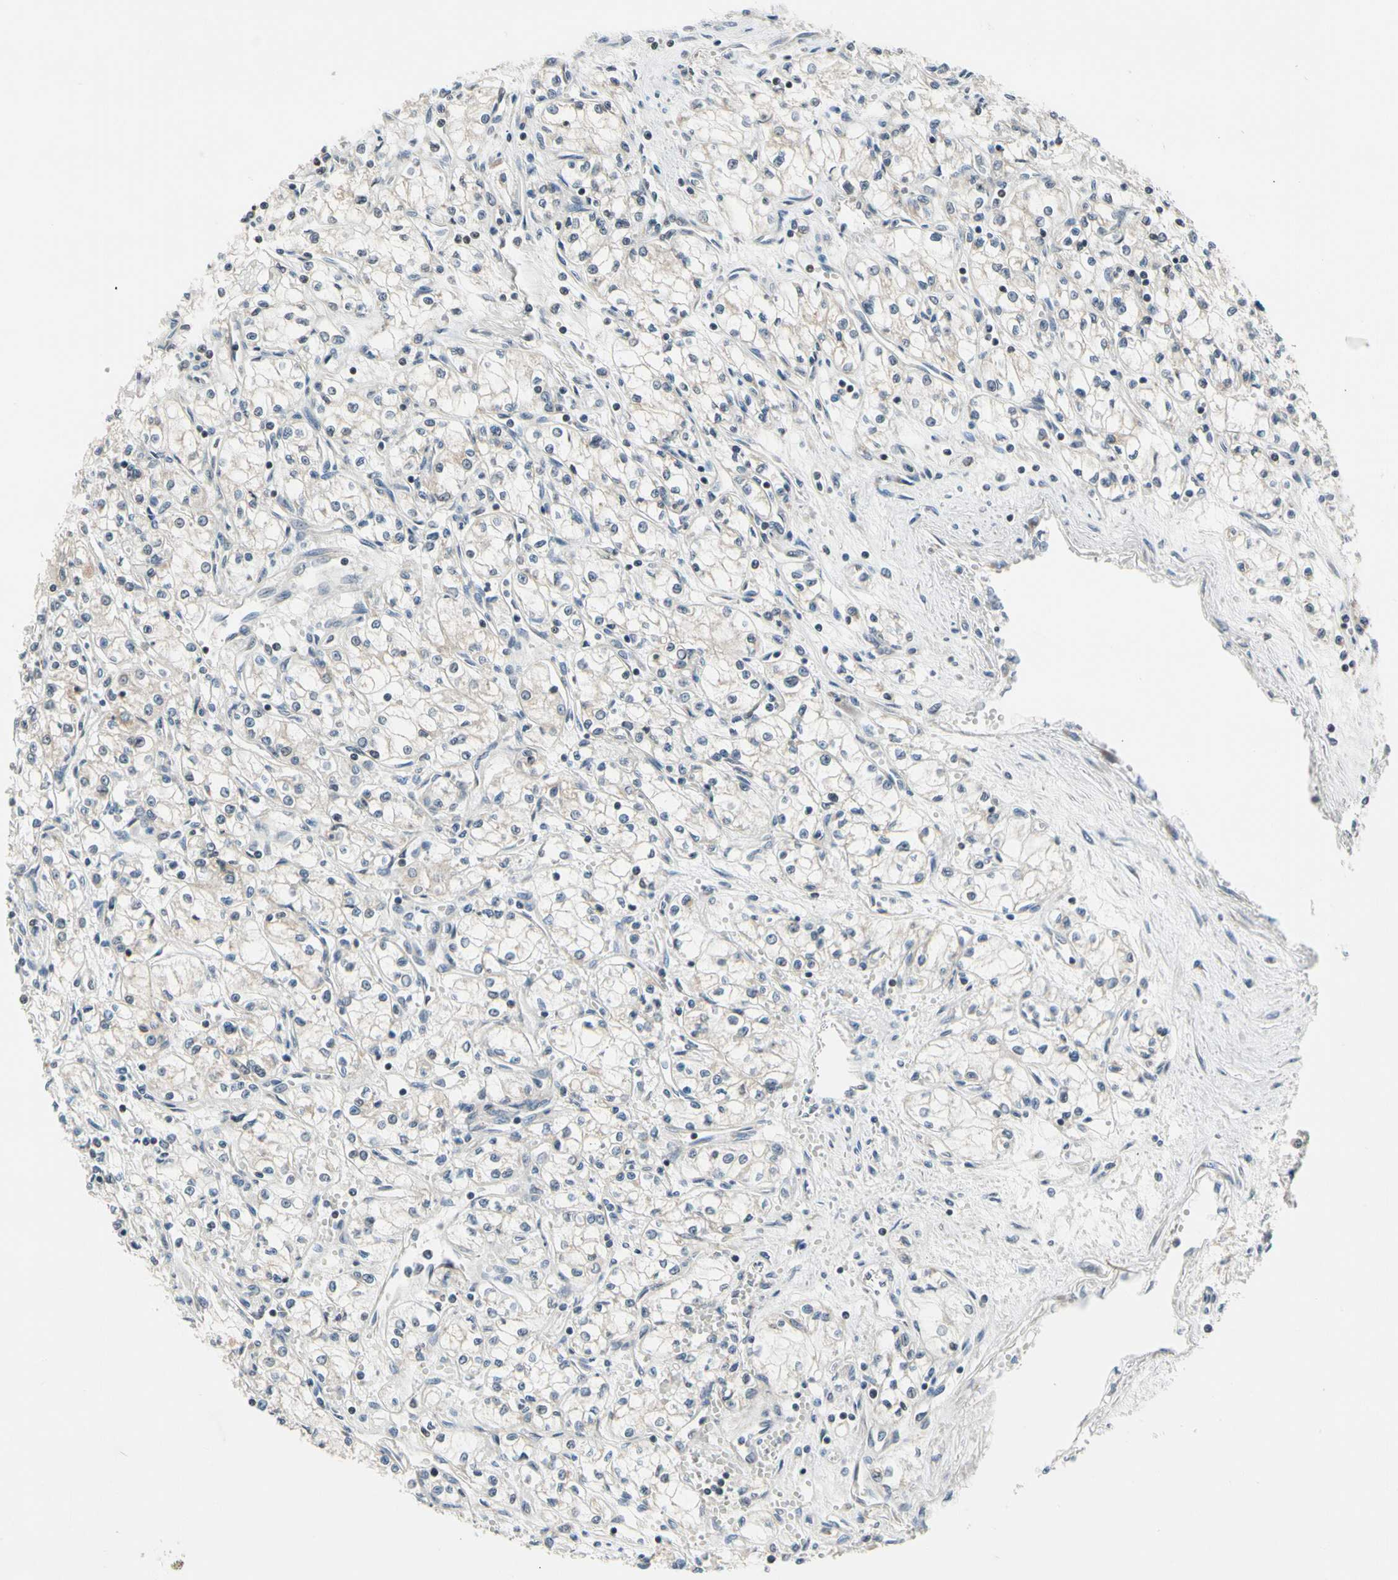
{"staining": {"intensity": "negative", "quantity": "none", "location": "none"}, "tissue": "renal cancer", "cell_type": "Tumor cells", "image_type": "cancer", "snomed": [{"axis": "morphology", "description": "Normal tissue, NOS"}, {"axis": "morphology", "description": "Adenocarcinoma, NOS"}, {"axis": "topography", "description": "Kidney"}], "caption": "Protein analysis of renal cancer (adenocarcinoma) exhibits no significant staining in tumor cells.", "gene": "SOX30", "patient": {"sex": "male", "age": 59}}